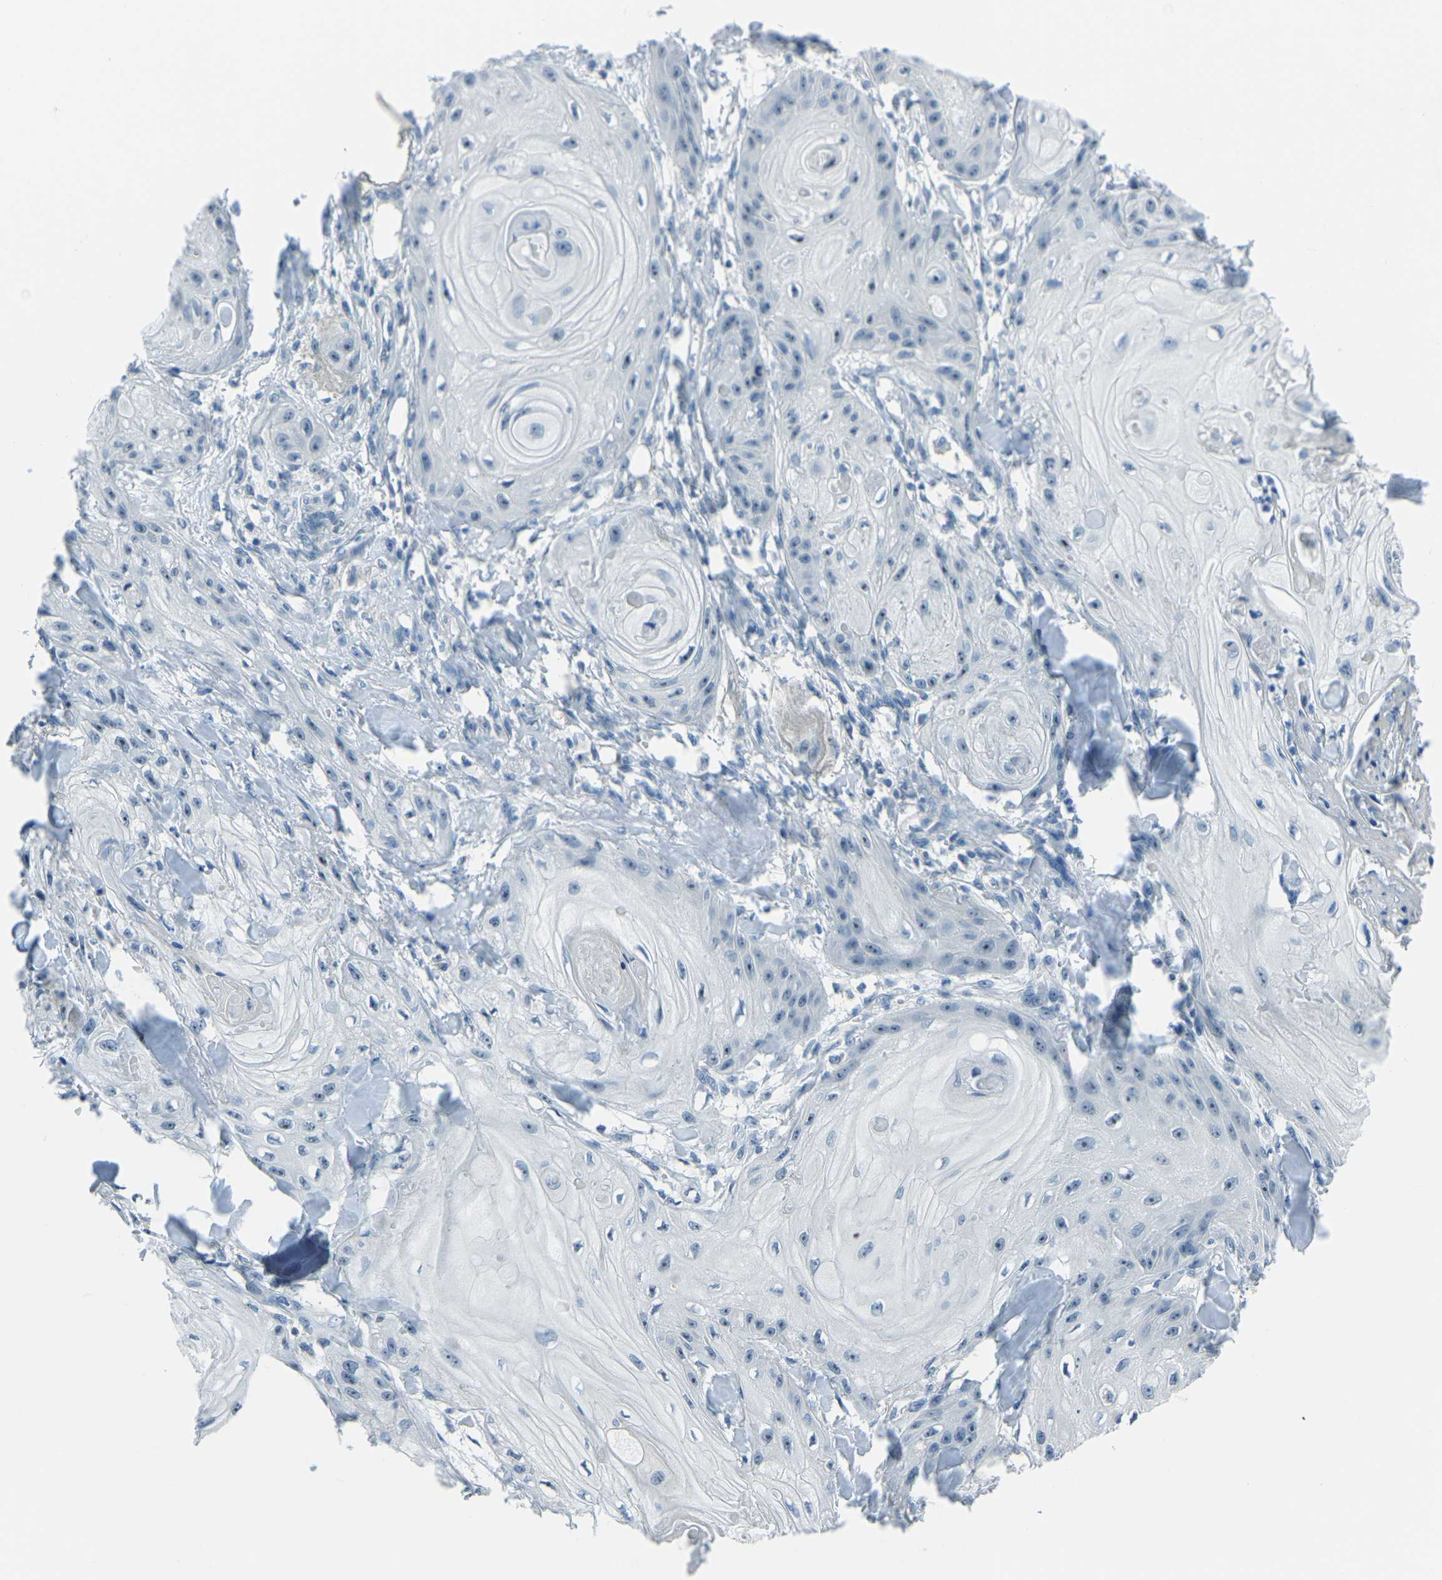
{"staining": {"intensity": "negative", "quantity": "none", "location": "none"}, "tissue": "skin cancer", "cell_type": "Tumor cells", "image_type": "cancer", "snomed": [{"axis": "morphology", "description": "Squamous cell carcinoma, NOS"}, {"axis": "topography", "description": "Skin"}], "caption": "Immunohistochemistry (IHC) of human skin squamous cell carcinoma shows no positivity in tumor cells.", "gene": "RRP1", "patient": {"sex": "male", "age": 74}}